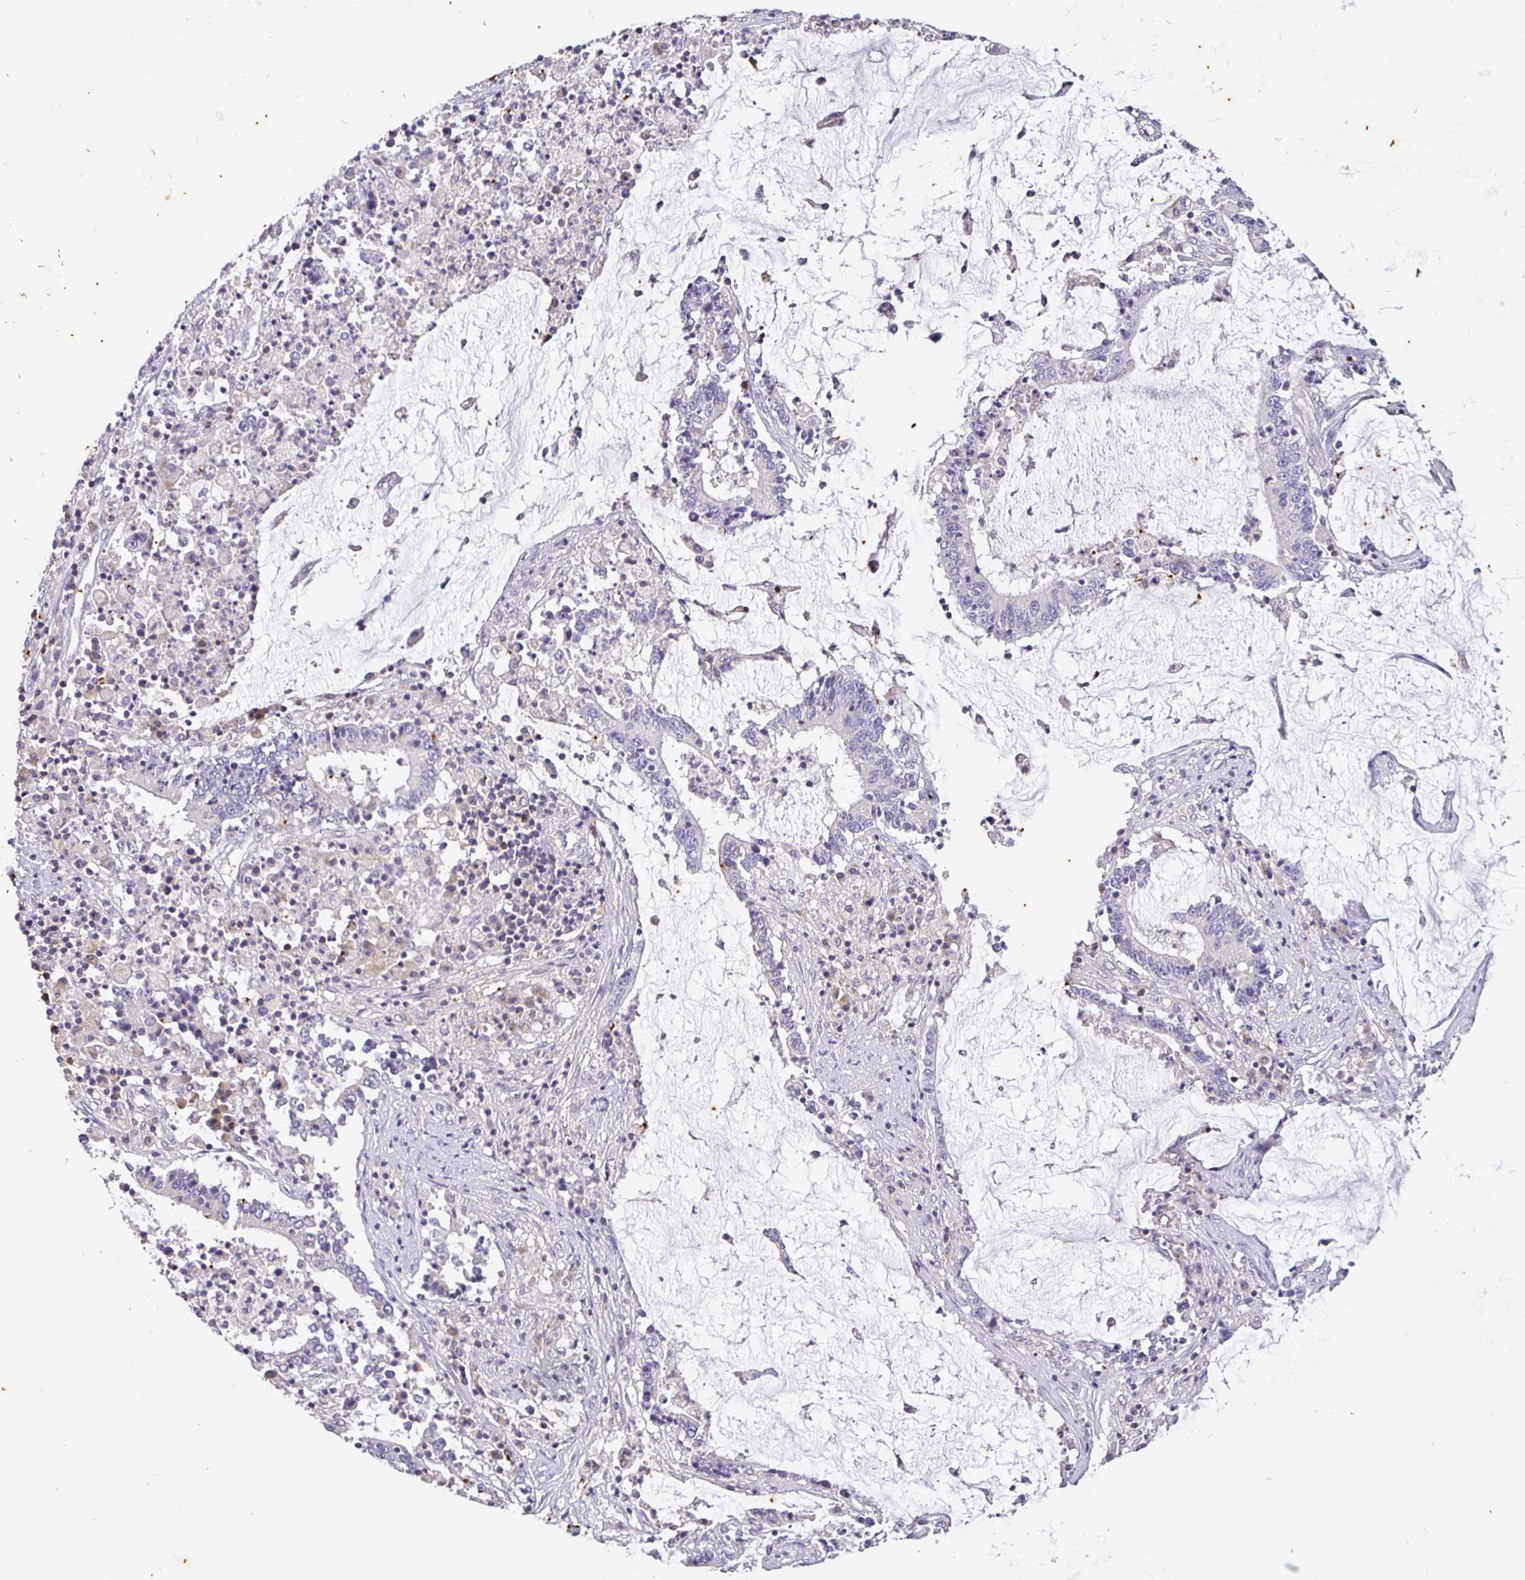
{"staining": {"intensity": "negative", "quantity": "none", "location": "none"}, "tissue": "stomach cancer", "cell_type": "Tumor cells", "image_type": "cancer", "snomed": [{"axis": "morphology", "description": "Adenocarcinoma, NOS"}, {"axis": "topography", "description": "Stomach, upper"}], "caption": "This image is of stomach cancer stained with IHC to label a protein in brown with the nuclei are counter-stained blue. There is no positivity in tumor cells. (Brightfield microscopy of DAB immunohistochemistry (IHC) at high magnification).", "gene": "SHISA4", "patient": {"sex": "male", "age": 68}}